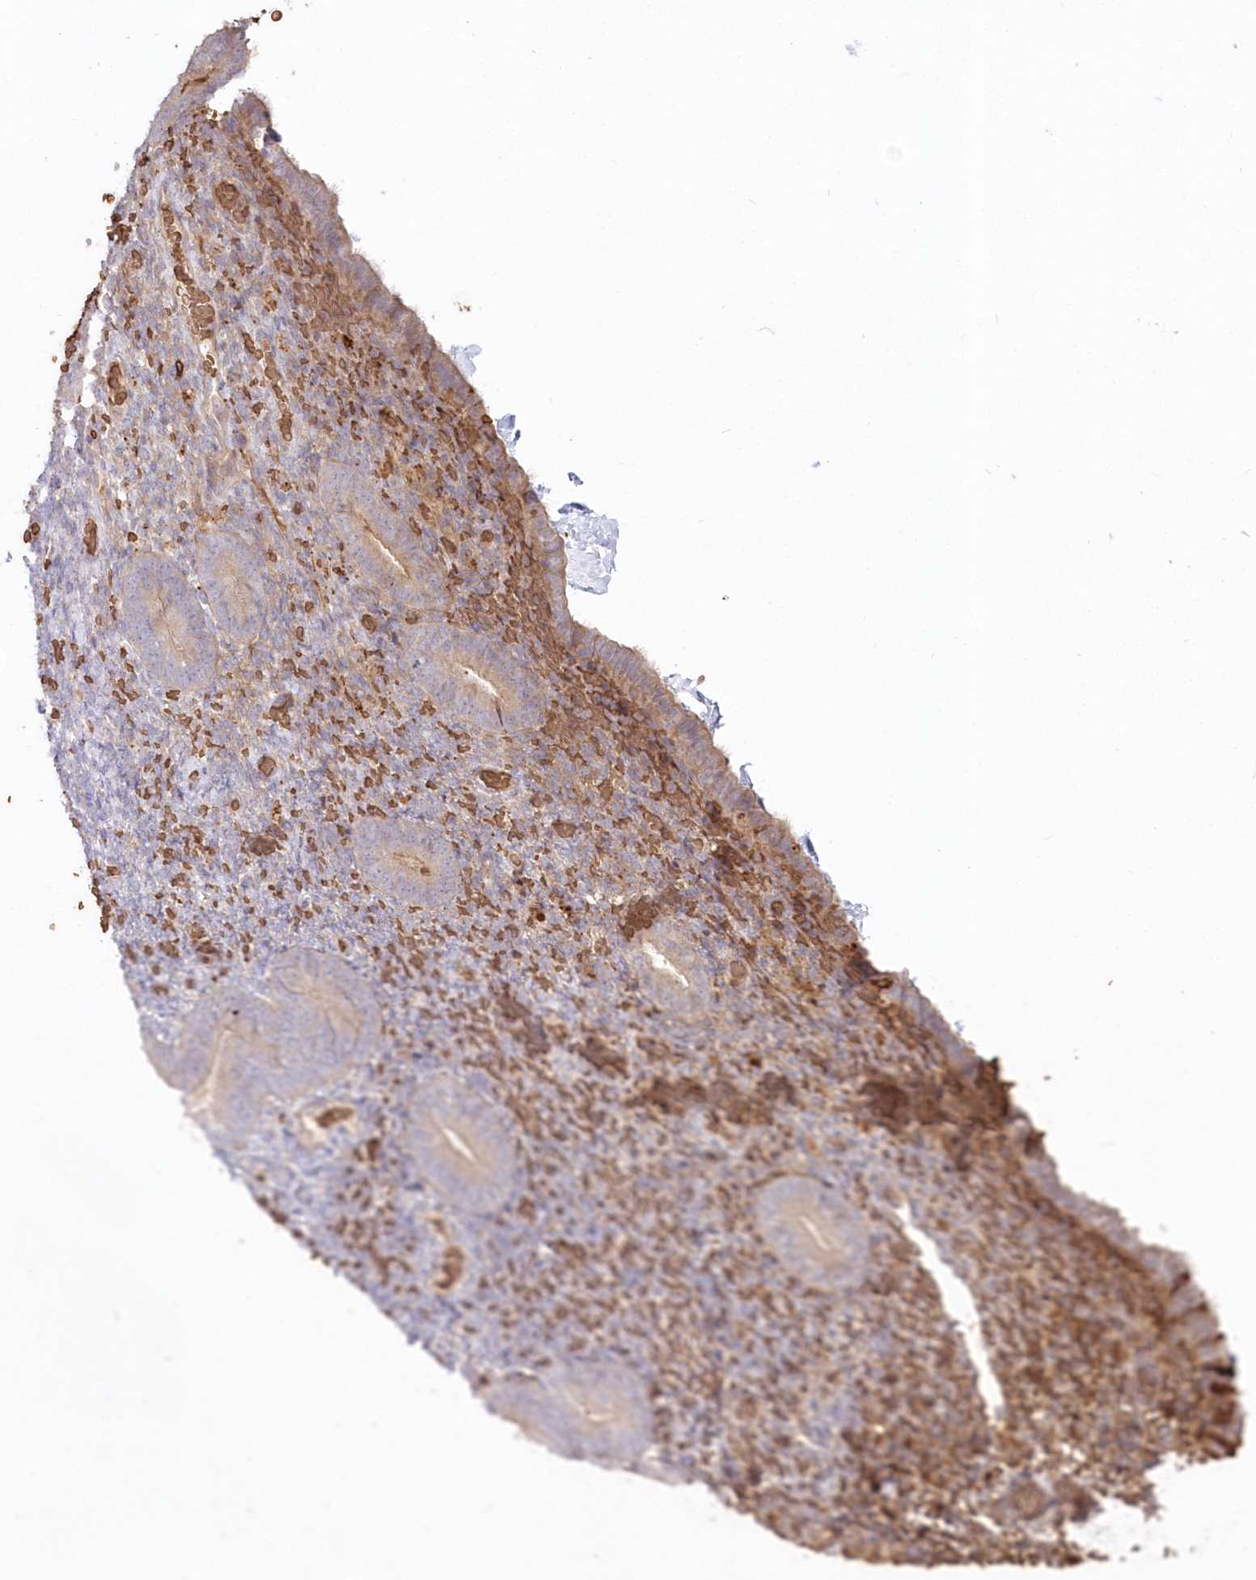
{"staining": {"intensity": "moderate", "quantity": "25%-75%", "location": "cytoplasmic/membranous"}, "tissue": "endometrium", "cell_type": "Cells in endometrial stroma", "image_type": "normal", "snomed": [{"axis": "morphology", "description": "Normal tissue, NOS"}, {"axis": "topography", "description": "Endometrium"}], "caption": "Immunohistochemical staining of unremarkable endometrium displays moderate cytoplasmic/membranous protein staining in about 25%-75% of cells in endometrial stroma.", "gene": "SERINC1", "patient": {"sex": "female", "age": 51}}